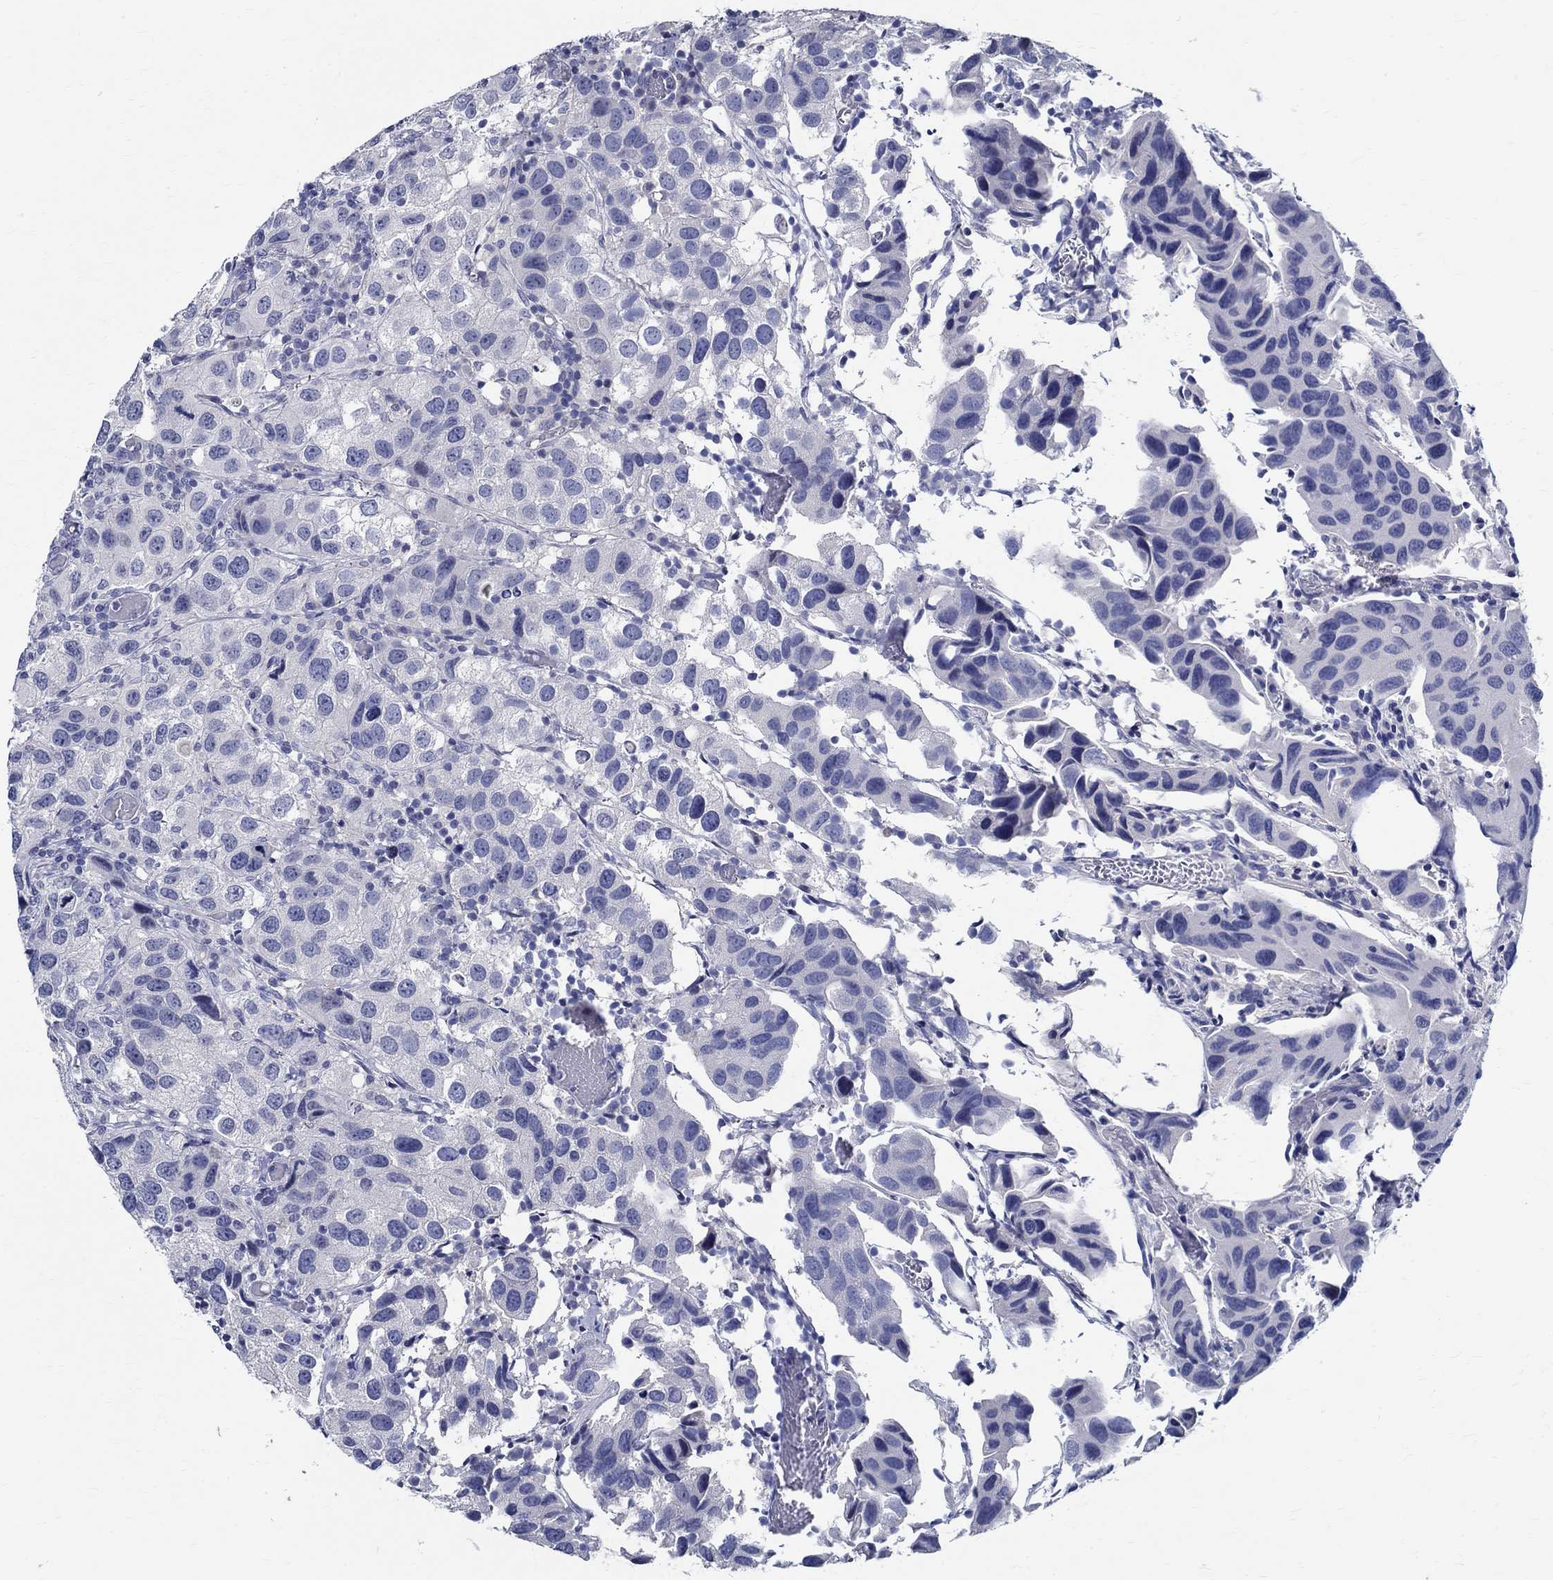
{"staining": {"intensity": "negative", "quantity": "none", "location": "none"}, "tissue": "urothelial cancer", "cell_type": "Tumor cells", "image_type": "cancer", "snomed": [{"axis": "morphology", "description": "Urothelial carcinoma, High grade"}, {"axis": "topography", "description": "Urinary bladder"}], "caption": "This image is of high-grade urothelial carcinoma stained with immunohistochemistry to label a protein in brown with the nuclei are counter-stained blue. There is no staining in tumor cells.", "gene": "CETN1", "patient": {"sex": "male", "age": 79}}